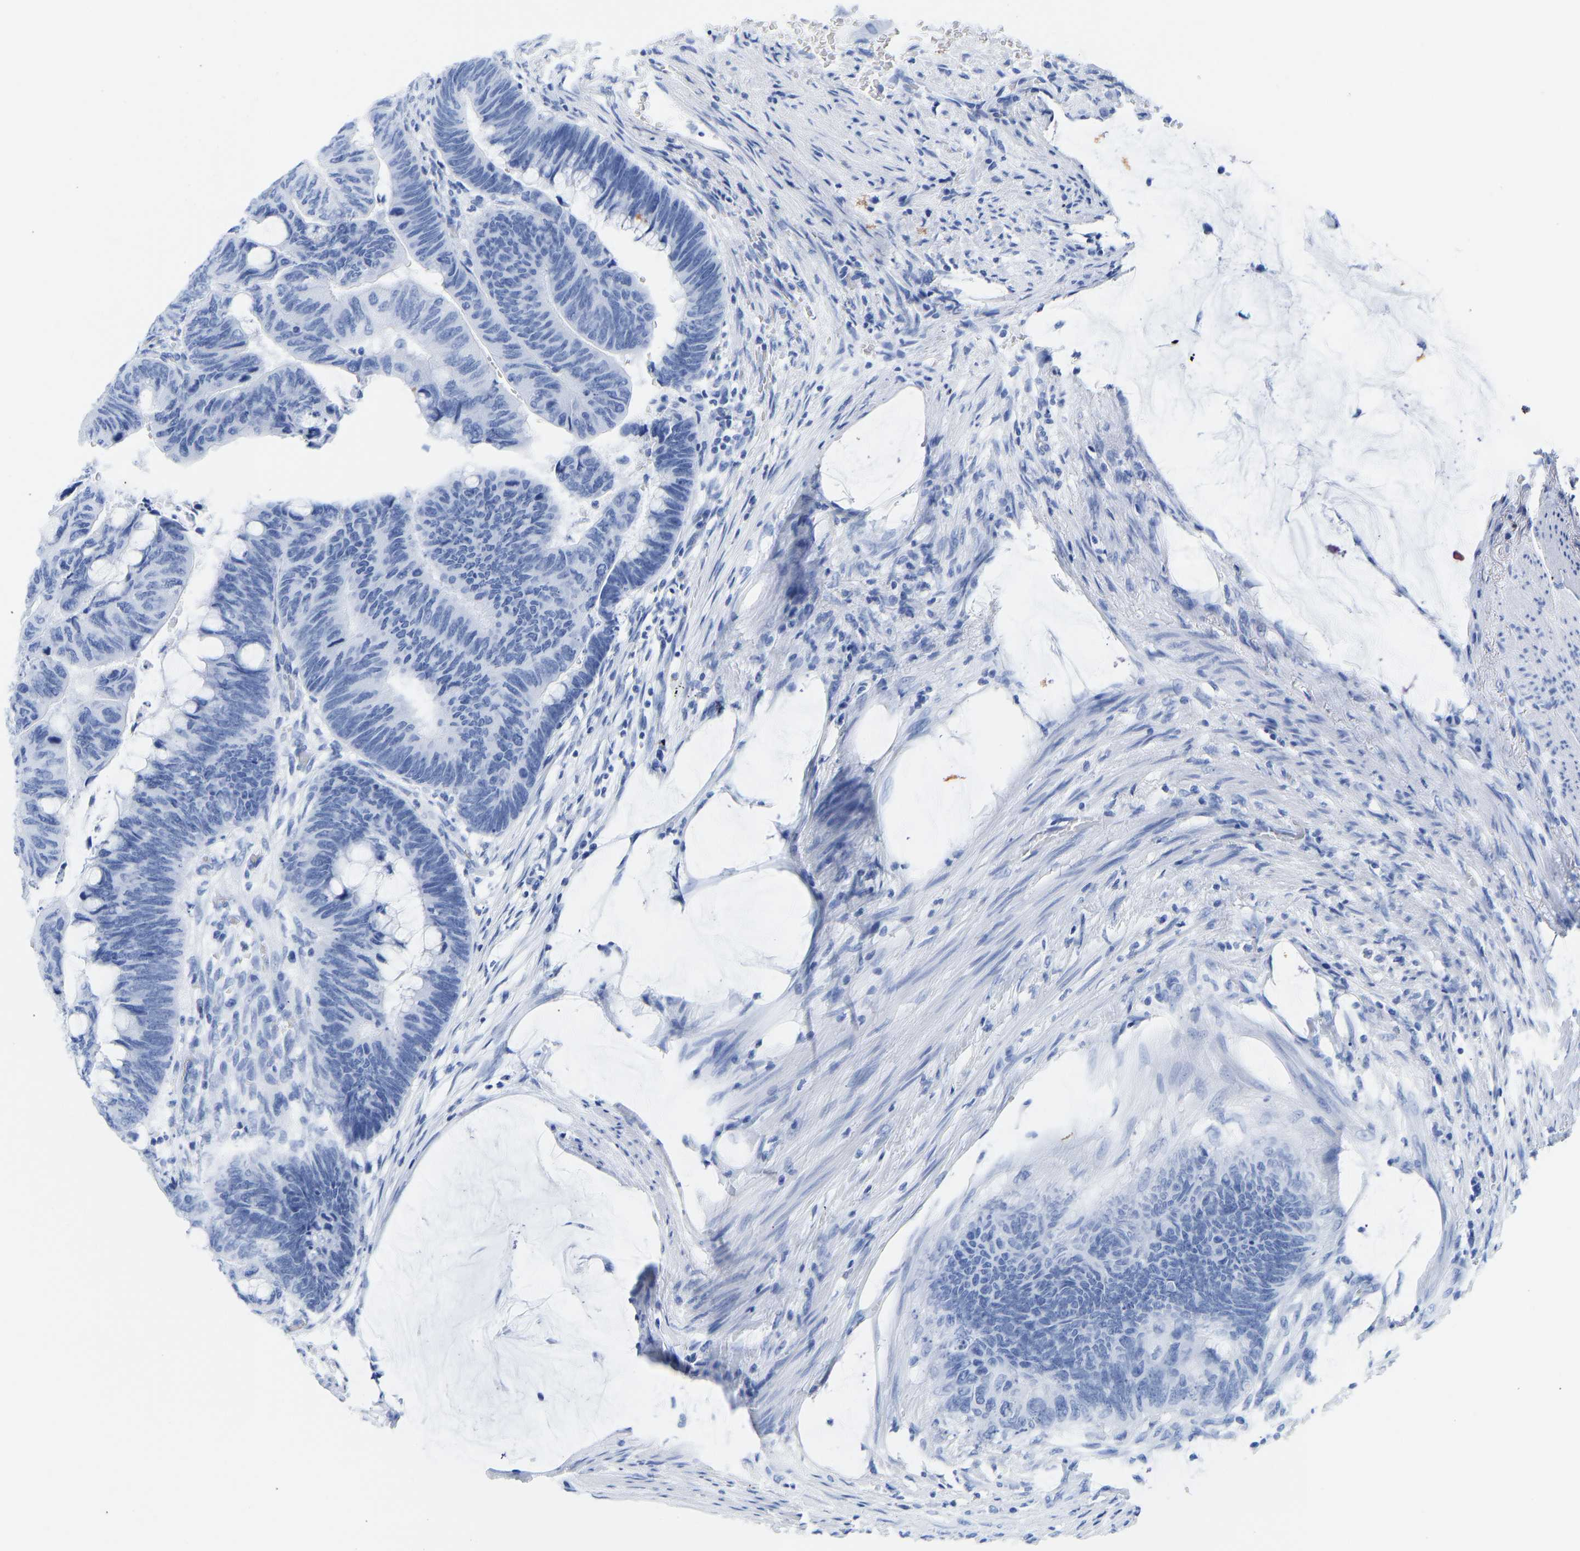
{"staining": {"intensity": "negative", "quantity": "none", "location": "none"}, "tissue": "colorectal cancer", "cell_type": "Tumor cells", "image_type": "cancer", "snomed": [{"axis": "morphology", "description": "Normal tissue, NOS"}, {"axis": "morphology", "description": "Adenocarcinoma, NOS"}, {"axis": "topography", "description": "Rectum"}], "caption": "Immunohistochemistry of colorectal cancer (adenocarcinoma) exhibits no staining in tumor cells.", "gene": "ELMO2", "patient": {"sex": "male", "age": 92}}